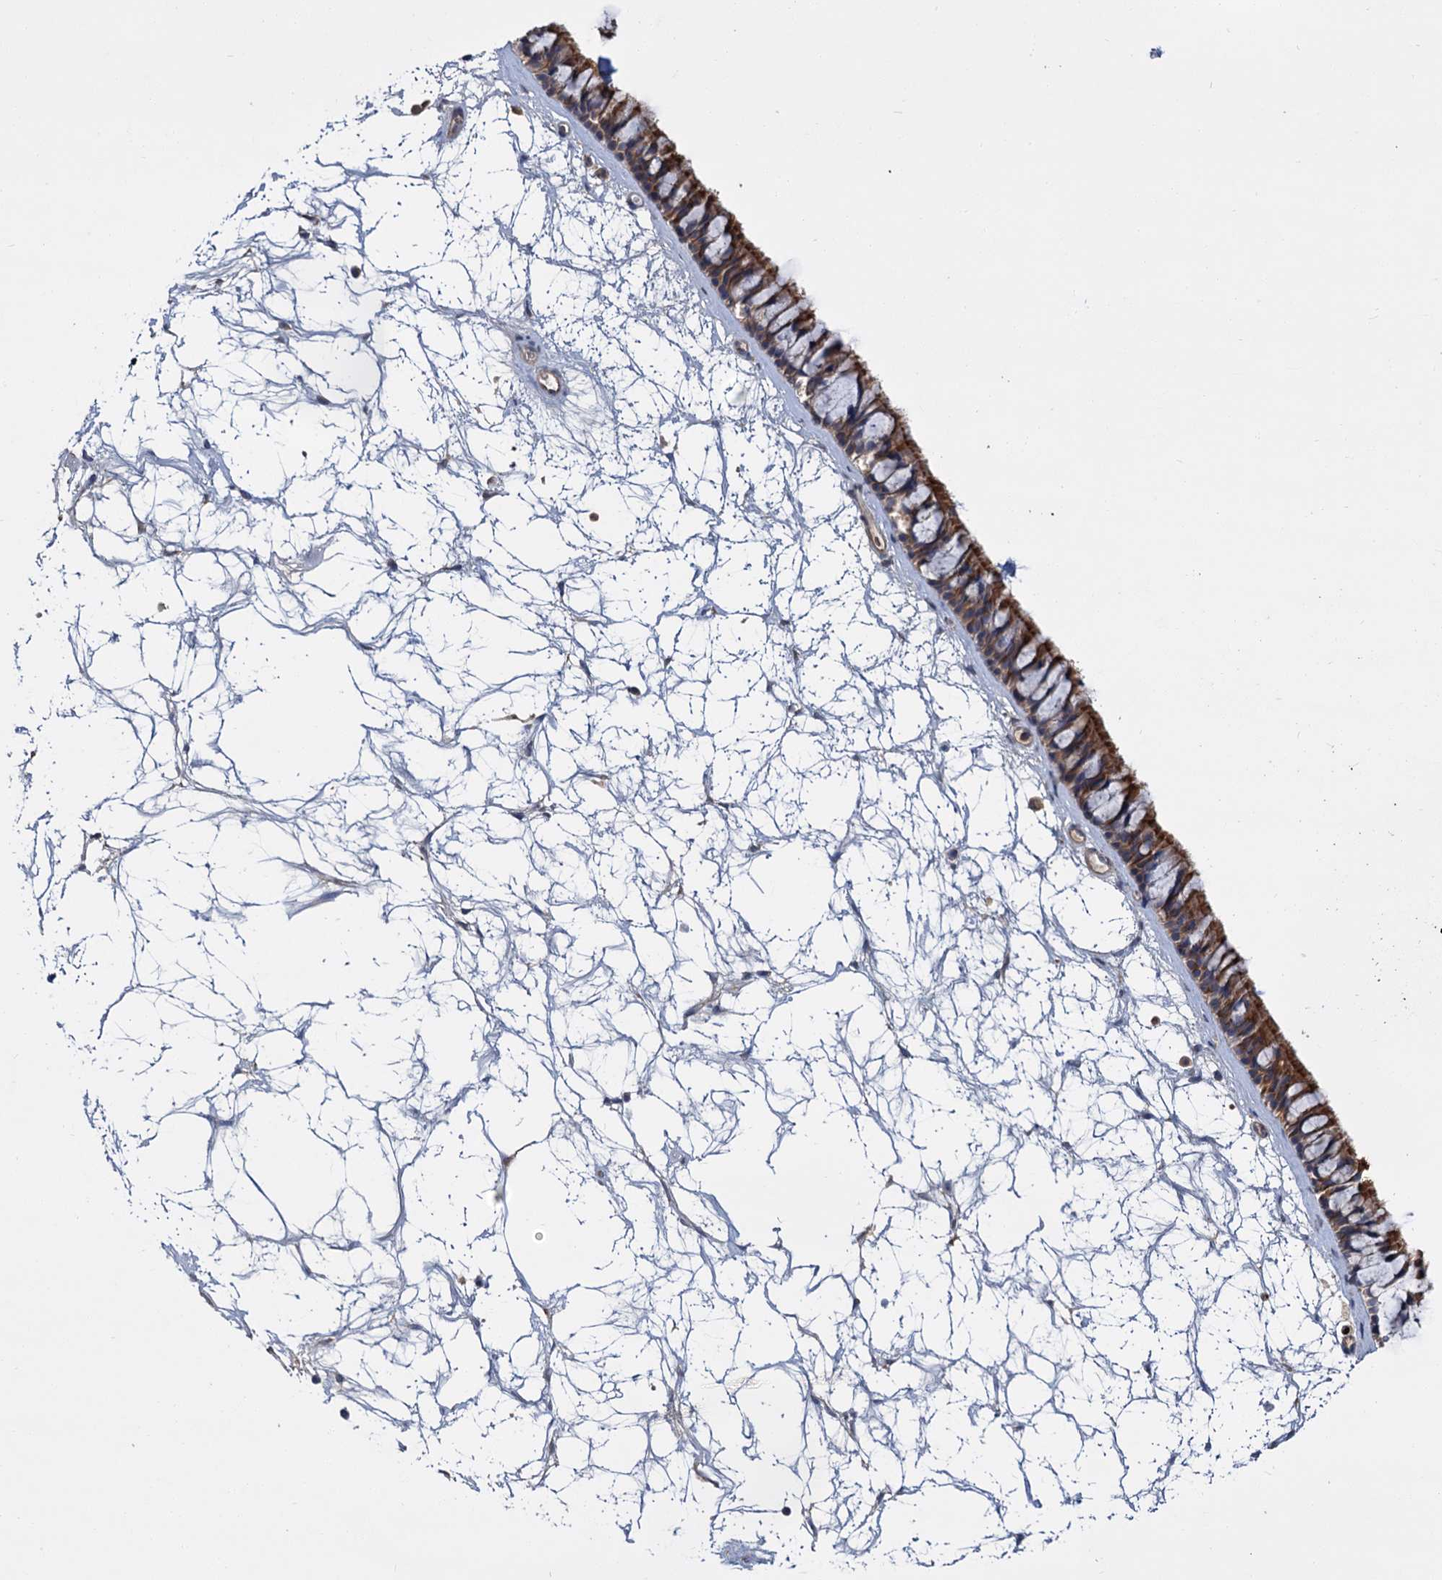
{"staining": {"intensity": "moderate", "quantity": ">75%", "location": "cytoplasmic/membranous"}, "tissue": "nasopharynx", "cell_type": "Respiratory epithelial cells", "image_type": "normal", "snomed": [{"axis": "morphology", "description": "Normal tissue, NOS"}, {"axis": "topography", "description": "Nasopharynx"}], "caption": "An immunohistochemistry photomicrograph of unremarkable tissue is shown. Protein staining in brown shows moderate cytoplasmic/membranous positivity in nasopharynx within respiratory epithelial cells. (DAB = brown stain, brightfield microscopy at high magnification).", "gene": "DYNC2H1", "patient": {"sex": "male", "age": 64}}